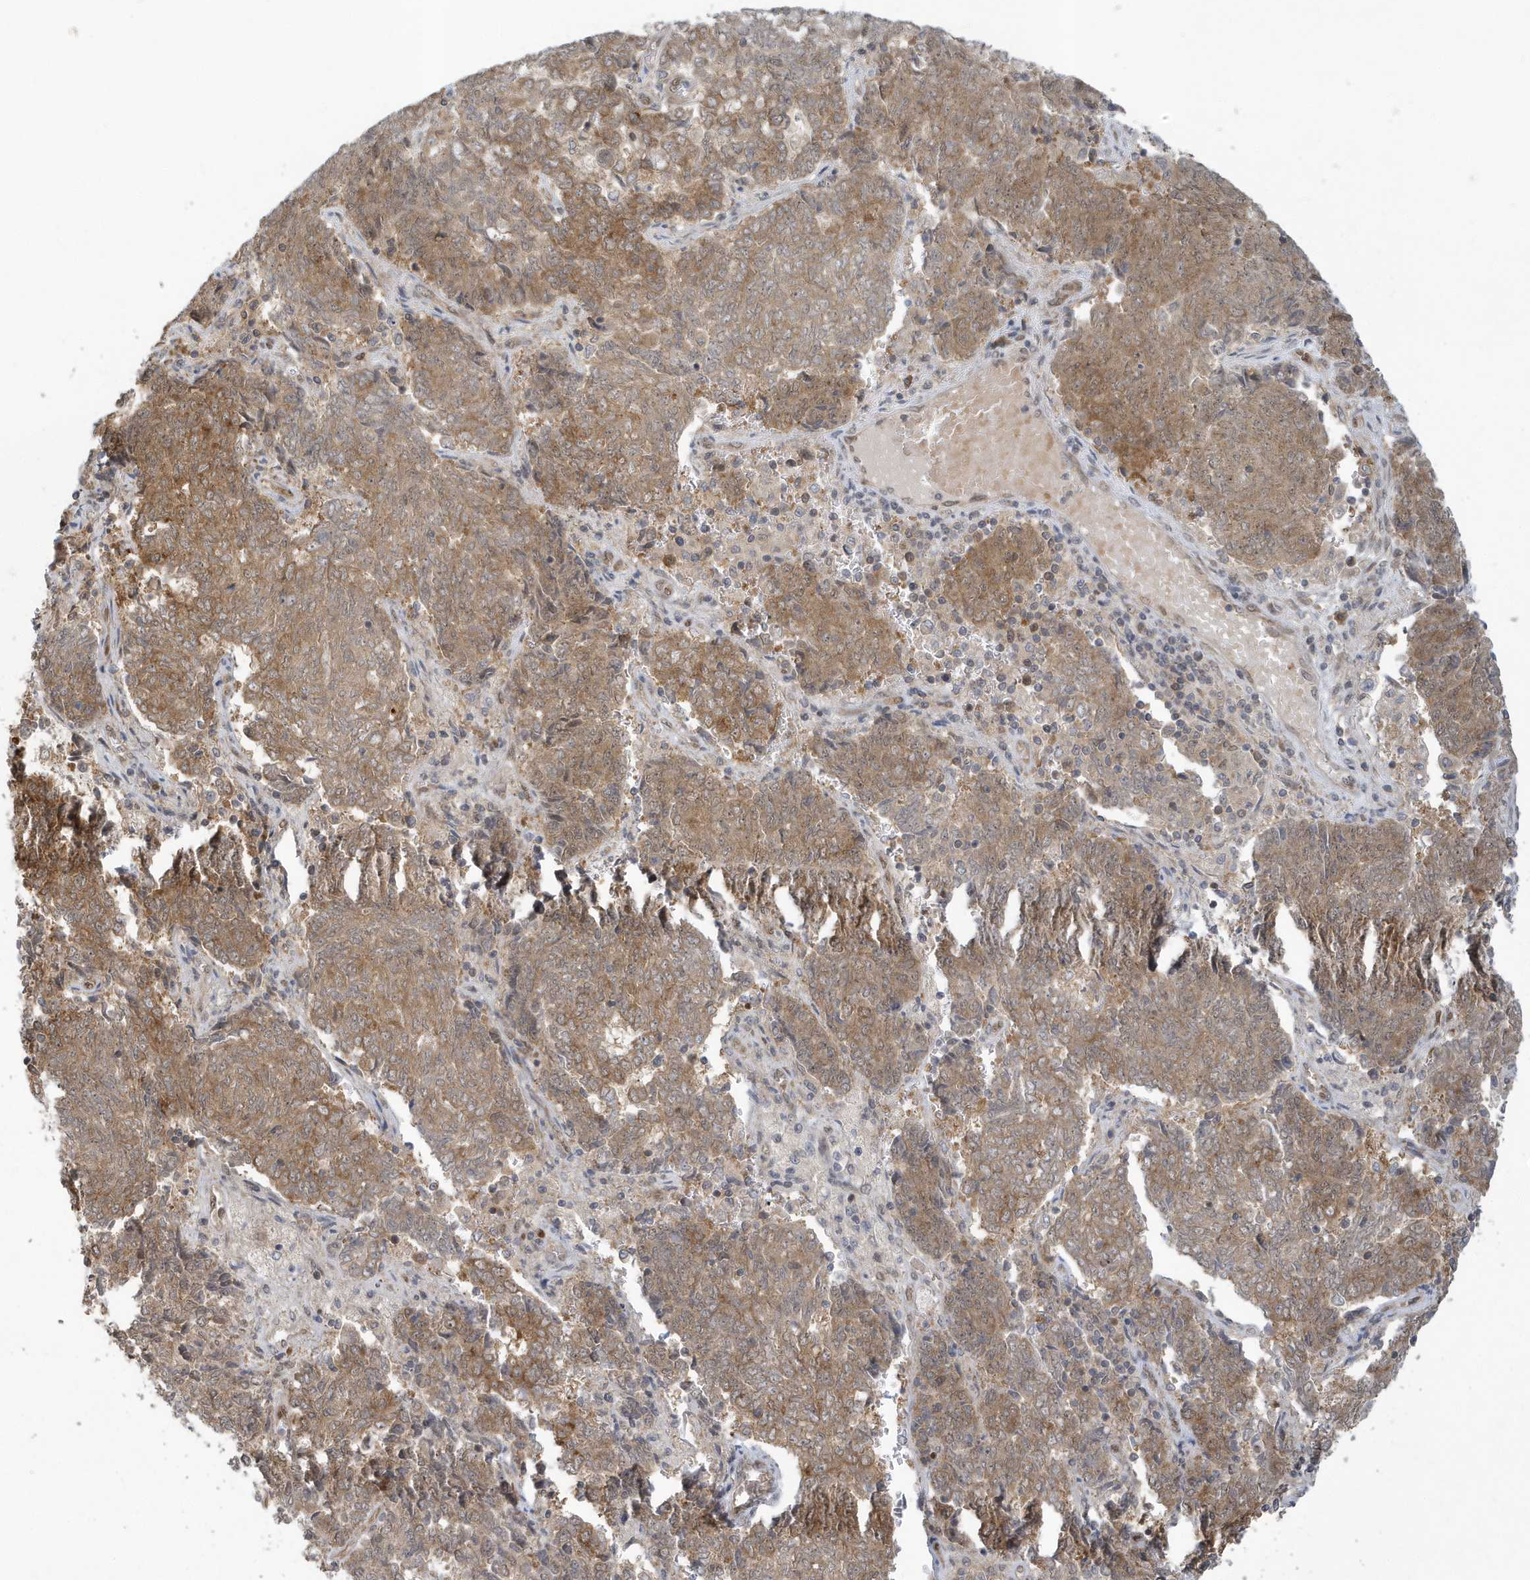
{"staining": {"intensity": "moderate", "quantity": ">75%", "location": "cytoplasmic/membranous"}, "tissue": "endometrial cancer", "cell_type": "Tumor cells", "image_type": "cancer", "snomed": [{"axis": "morphology", "description": "Adenocarcinoma, NOS"}, {"axis": "topography", "description": "Endometrium"}], "caption": "This micrograph shows endometrial cancer (adenocarcinoma) stained with IHC to label a protein in brown. The cytoplasmic/membranous of tumor cells show moderate positivity for the protein. Nuclei are counter-stained blue.", "gene": "ATG4A", "patient": {"sex": "female", "age": 80}}